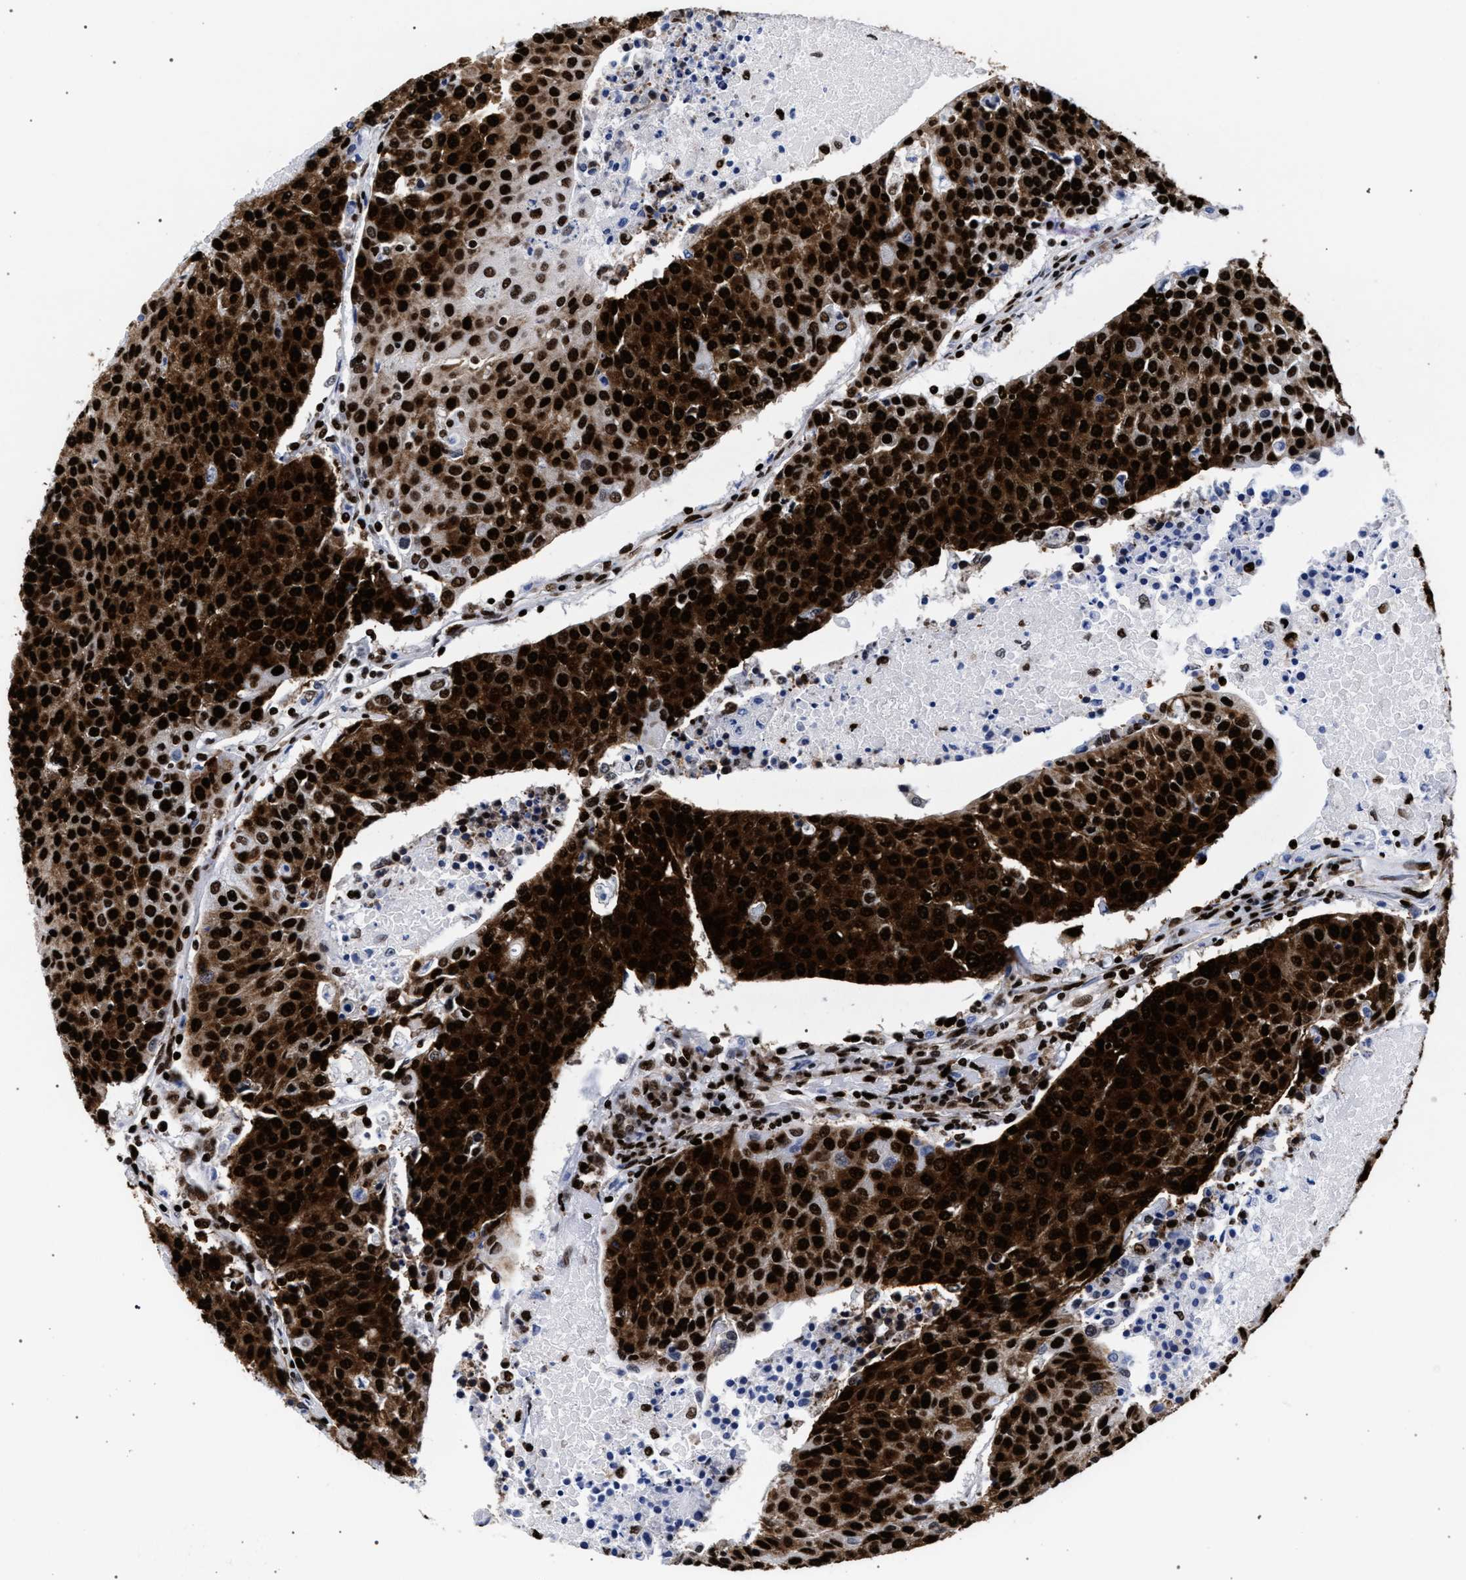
{"staining": {"intensity": "strong", "quantity": ">75%", "location": "cytoplasmic/membranous,nuclear"}, "tissue": "urothelial cancer", "cell_type": "Tumor cells", "image_type": "cancer", "snomed": [{"axis": "morphology", "description": "Urothelial carcinoma, High grade"}, {"axis": "topography", "description": "Urinary bladder"}], "caption": "This image exhibits urothelial carcinoma (high-grade) stained with immunohistochemistry to label a protein in brown. The cytoplasmic/membranous and nuclear of tumor cells show strong positivity for the protein. Nuclei are counter-stained blue.", "gene": "HNRNPA1", "patient": {"sex": "female", "age": 85}}